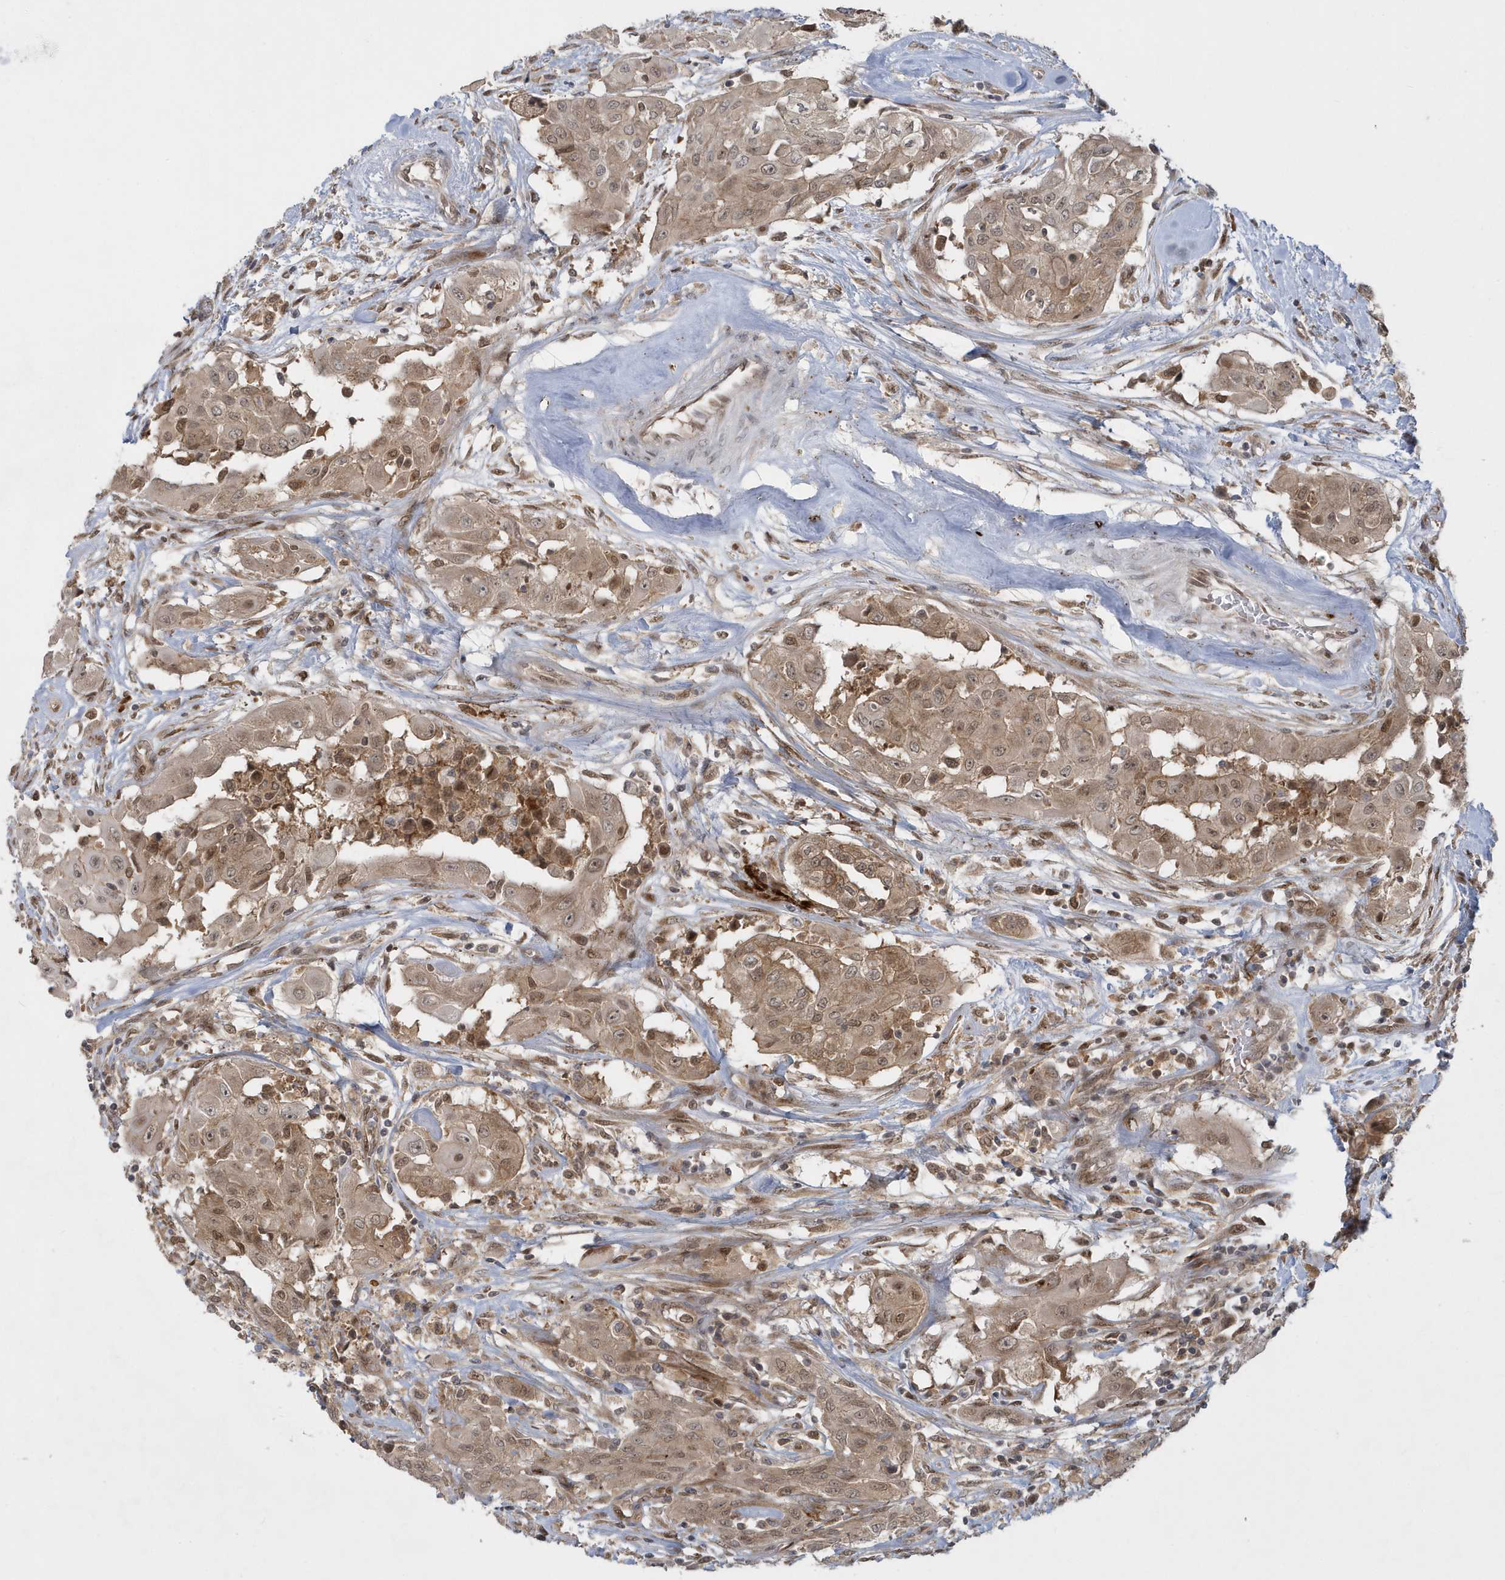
{"staining": {"intensity": "weak", "quantity": ">75%", "location": "cytoplasmic/membranous,nuclear"}, "tissue": "thyroid cancer", "cell_type": "Tumor cells", "image_type": "cancer", "snomed": [{"axis": "morphology", "description": "Papillary adenocarcinoma, NOS"}, {"axis": "topography", "description": "Thyroid gland"}], "caption": "Protein expression analysis of human thyroid cancer reveals weak cytoplasmic/membranous and nuclear expression in about >75% of tumor cells.", "gene": "ATG4A", "patient": {"sex": "female", "age": 59}}